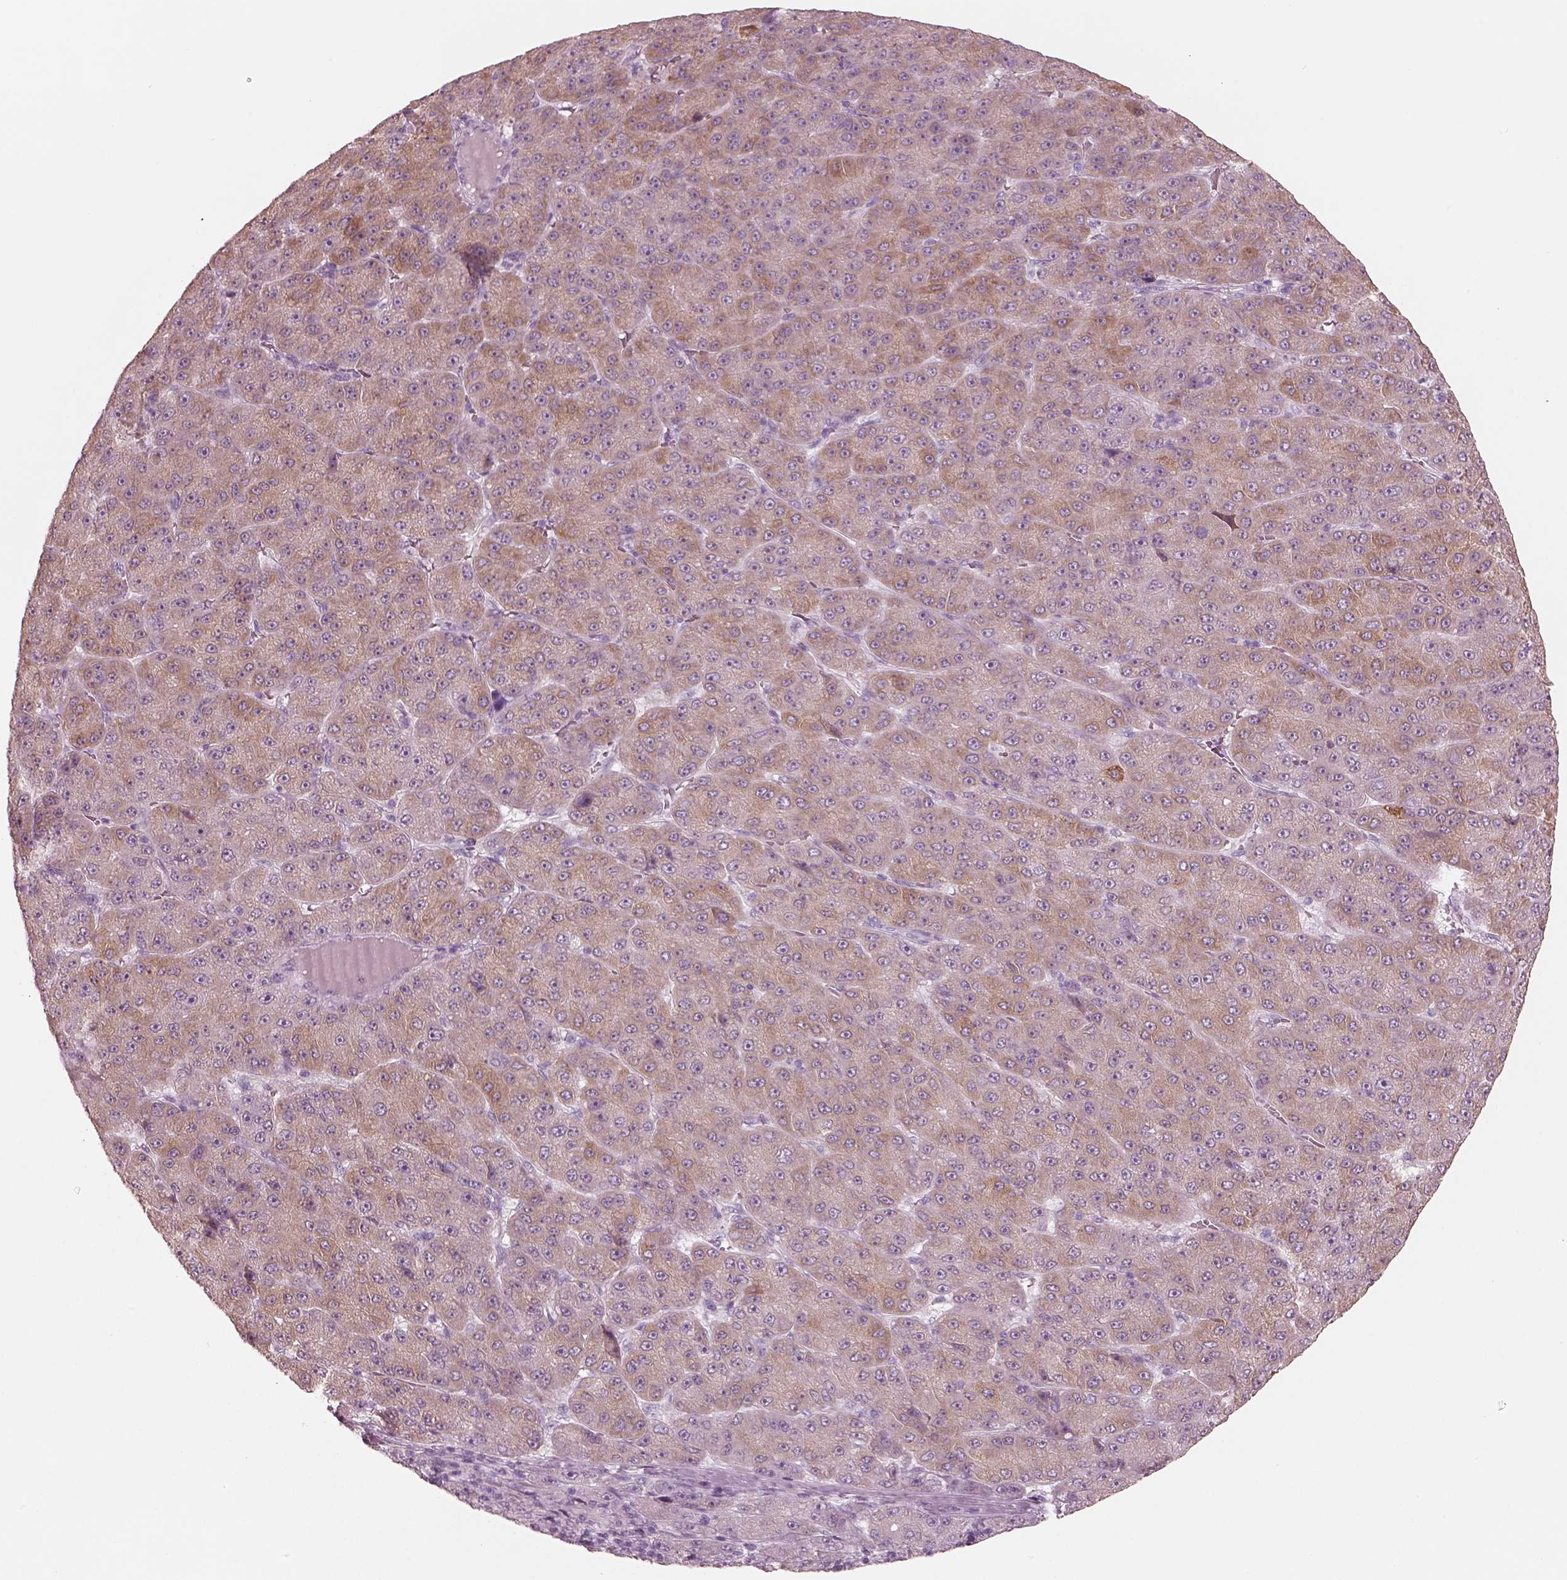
{"staining": {"intensity": "weak", "quantity": "25%-75%", "location": "cytoplasmic/membranous"}, "tissue": "liver cancer", "cell_type": "Tumor cells", "image_type": "cancer", "snomed": [{"axis": "morphology", "description": "Carcinoma, Hepatocellular, NOS"}, {"axis": "topography", "description": "Liver"}], "caption": "An immunohistochemistry image of tumor tissue is shown. Protein staining in brown highlights weak cytoplasmic/membranous positivity in liver cancer within tumor cells. (brown staining indicates protein expression, while blue staining denotes nuclei).", "gene": "PON3", "patient": {"sex": "male", "age": 67}}